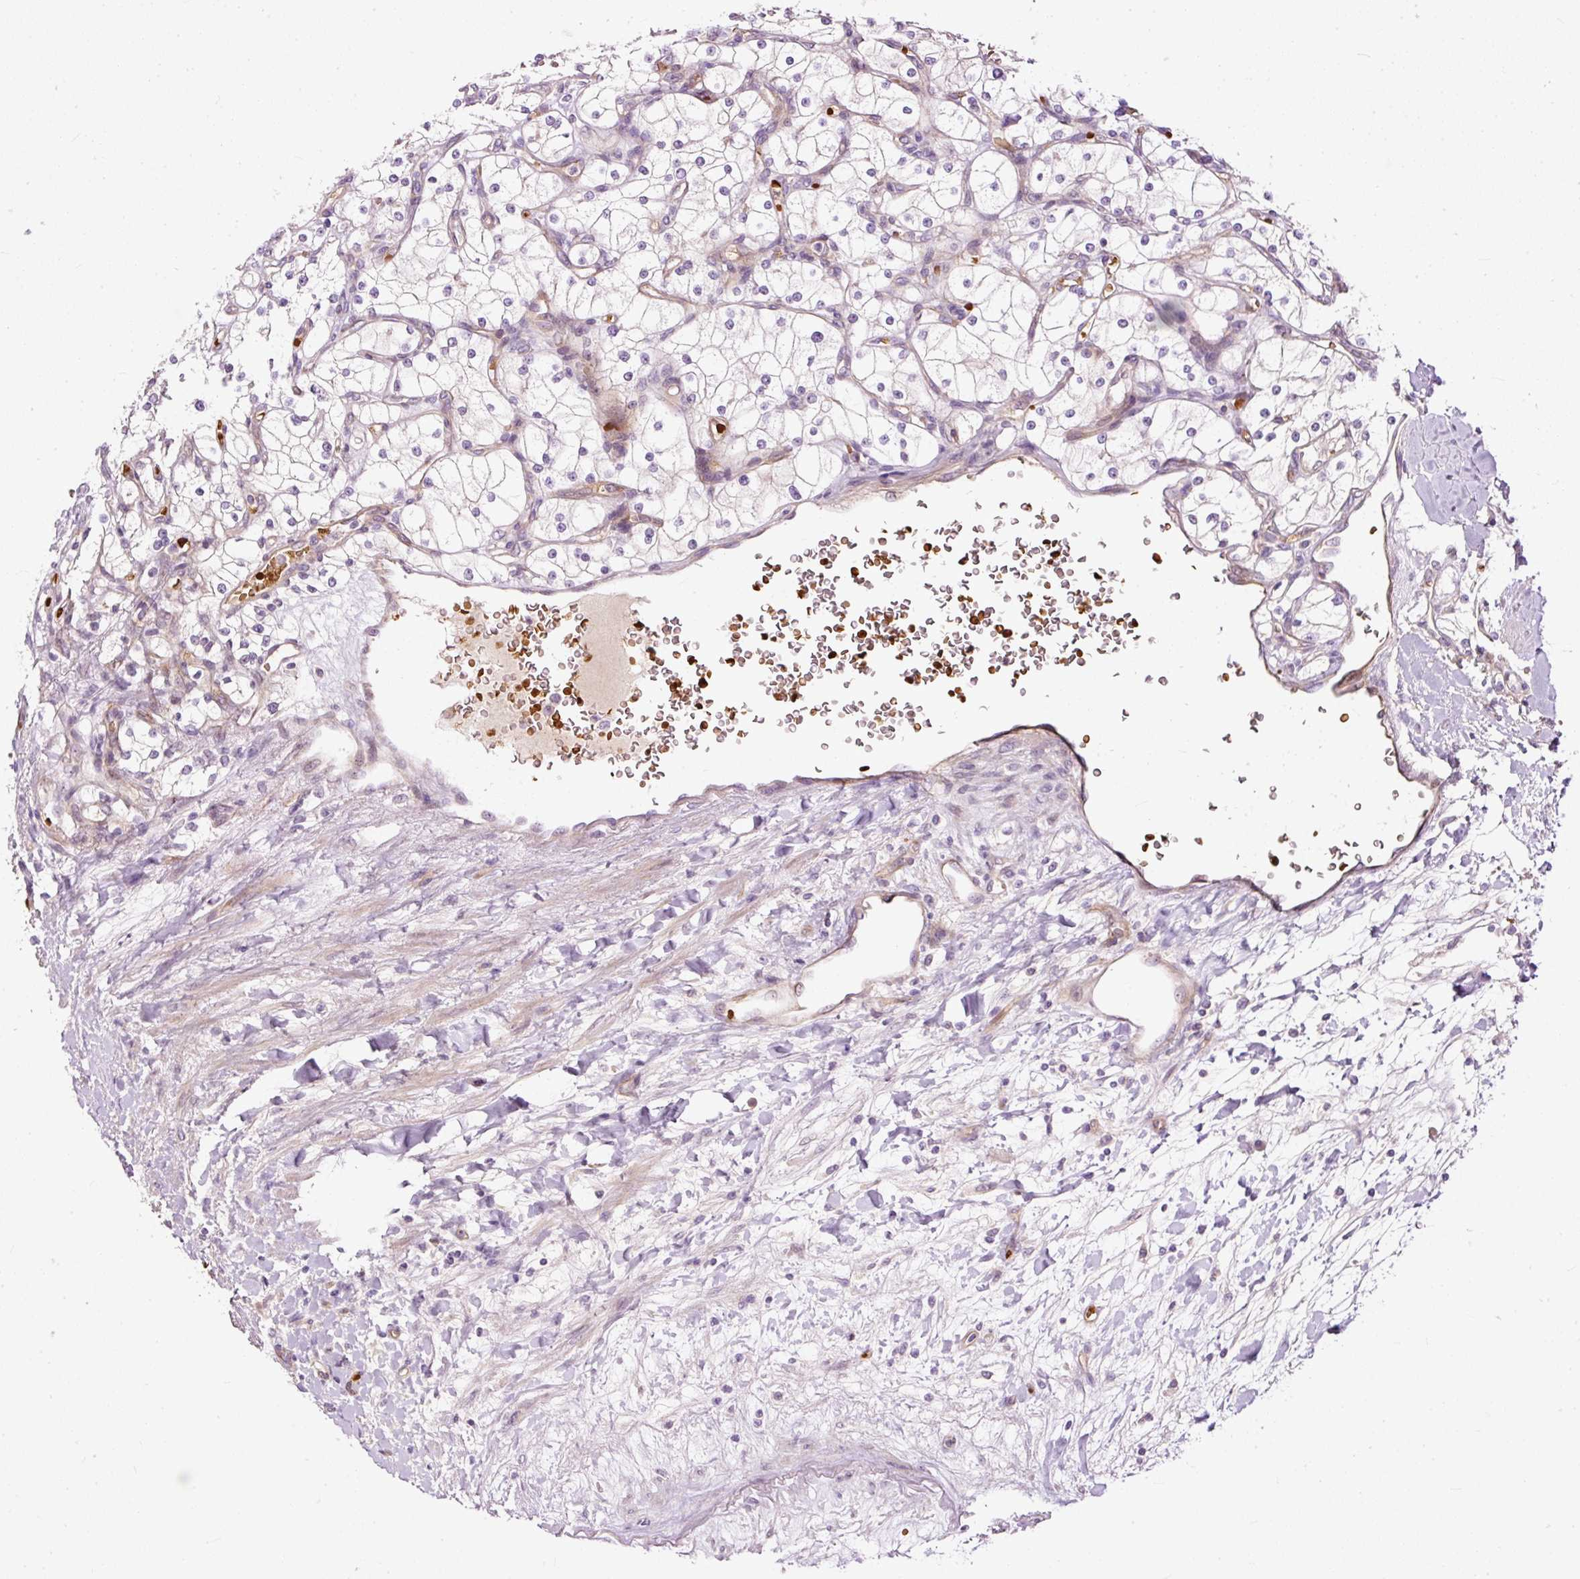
{"staining": {"intensity": "negative", "quantity": "none", "location": "none"}, "tissue": "renal cancer", "cell_type": "Tumor cells", "image_type": "cancer", "snomed": [{"axis": "morphology", "description": "Adenocarcinoma, NOS"}, {"axis": "topography", "description": "Kidney"}], "caption": "IHC image of human renal adenocarcinoma stained for a protein (brown), which demonstrates no positivity in tumor cells.", "gene": "USHBP1", "patient": {"sex": "male", "age": 80}}